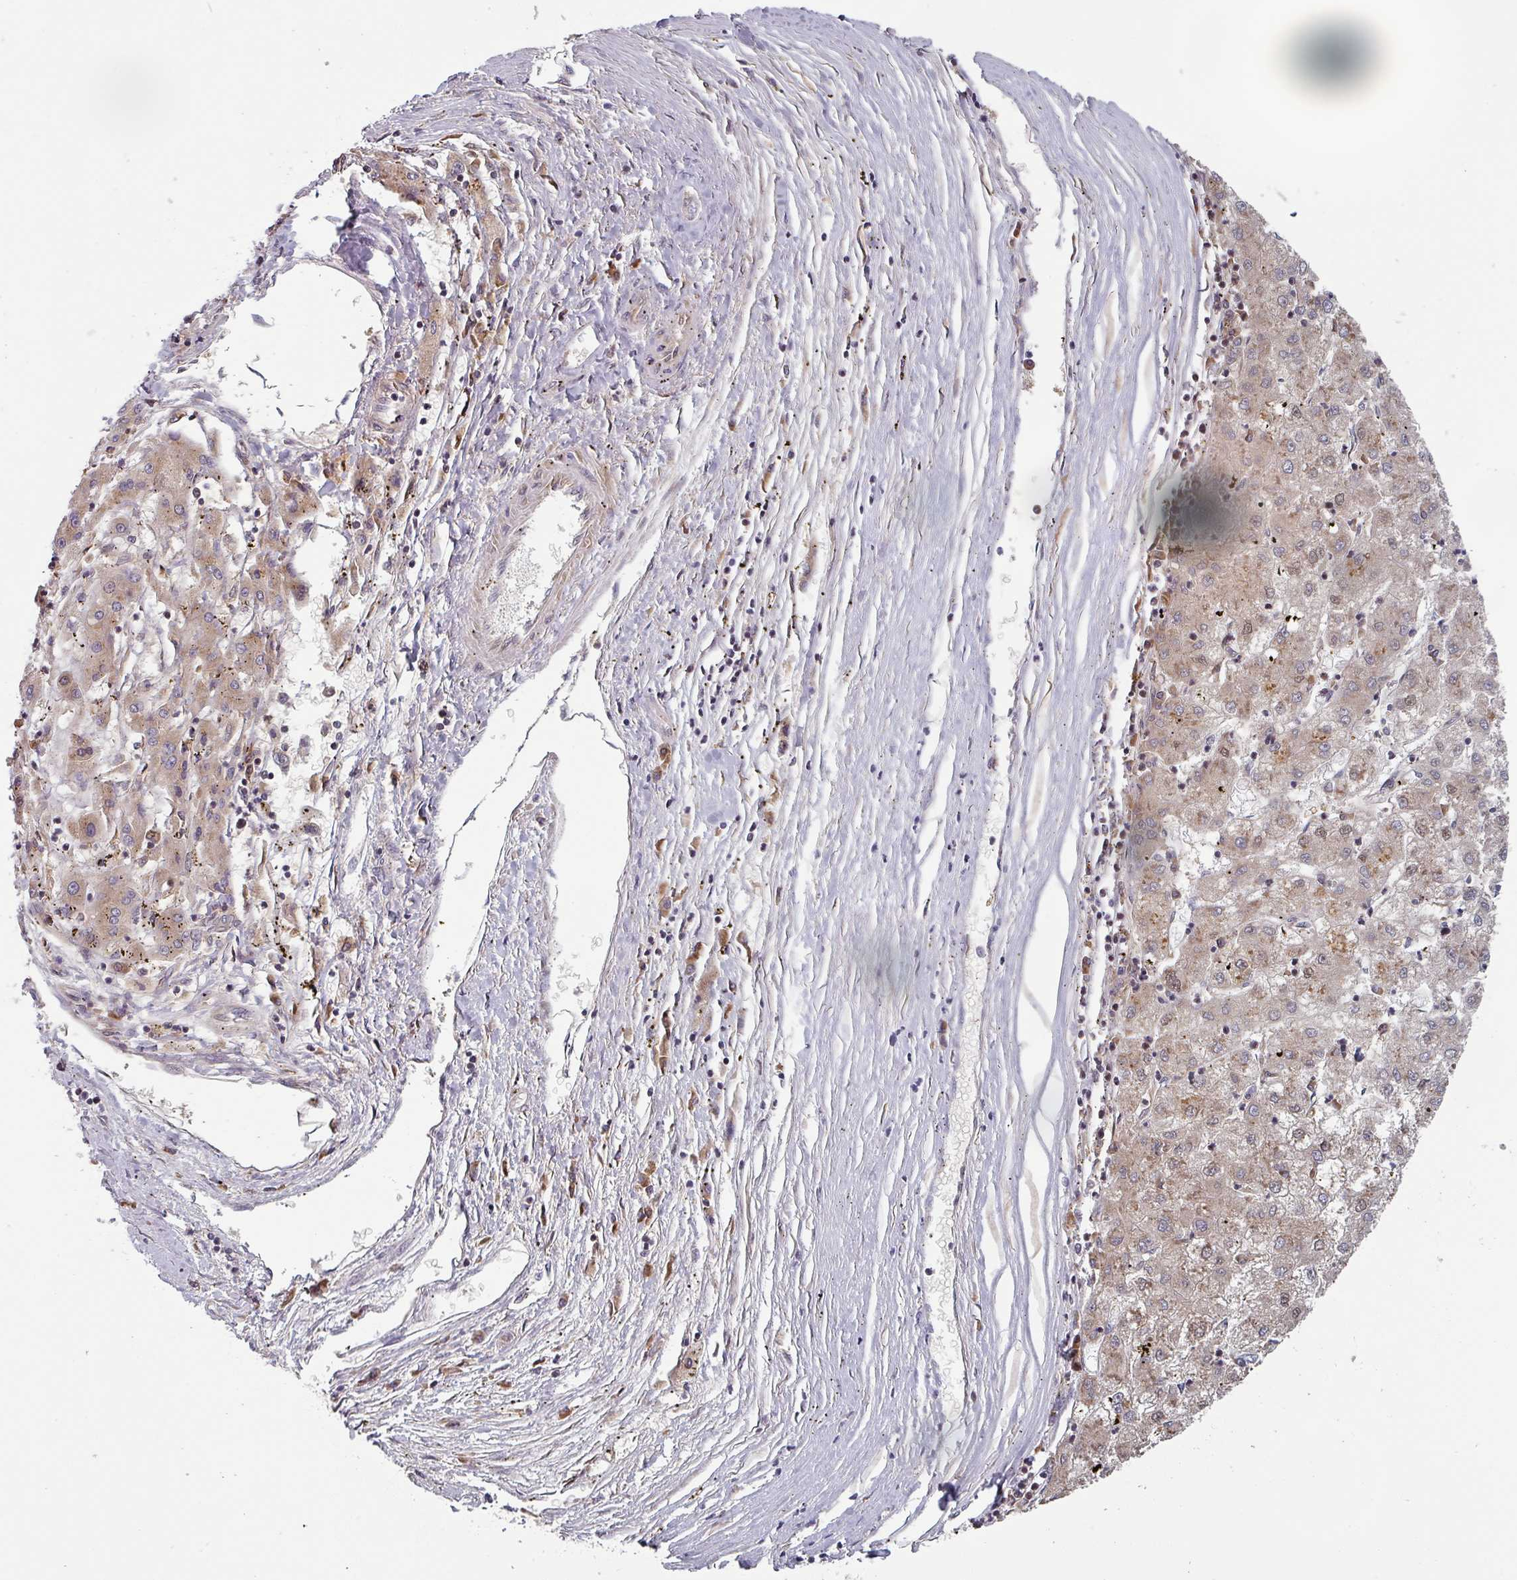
{"staining": {"intensity": "weak", "quantity": "25%-75%", "location": "cytoplasmic/membranous"}, "tissue": "liver cancer", "cell_type": "Tumor cells", "image_type": "cancer", "snomed": [{"axis": "morphology", "description": "Carcinoma, Hepatocellular, NOS"}, {"axis": "topography", "description": "Liver"}], "caption": "Protein staining demonstrates weak cytoplasmic/membranous positivity in approximately 25%-75% of tumor cells in liver cancer (hepatocellular carcinoma).", "gene": "PRAMEF8", "patient": {"sex": "male", "age": 72}}